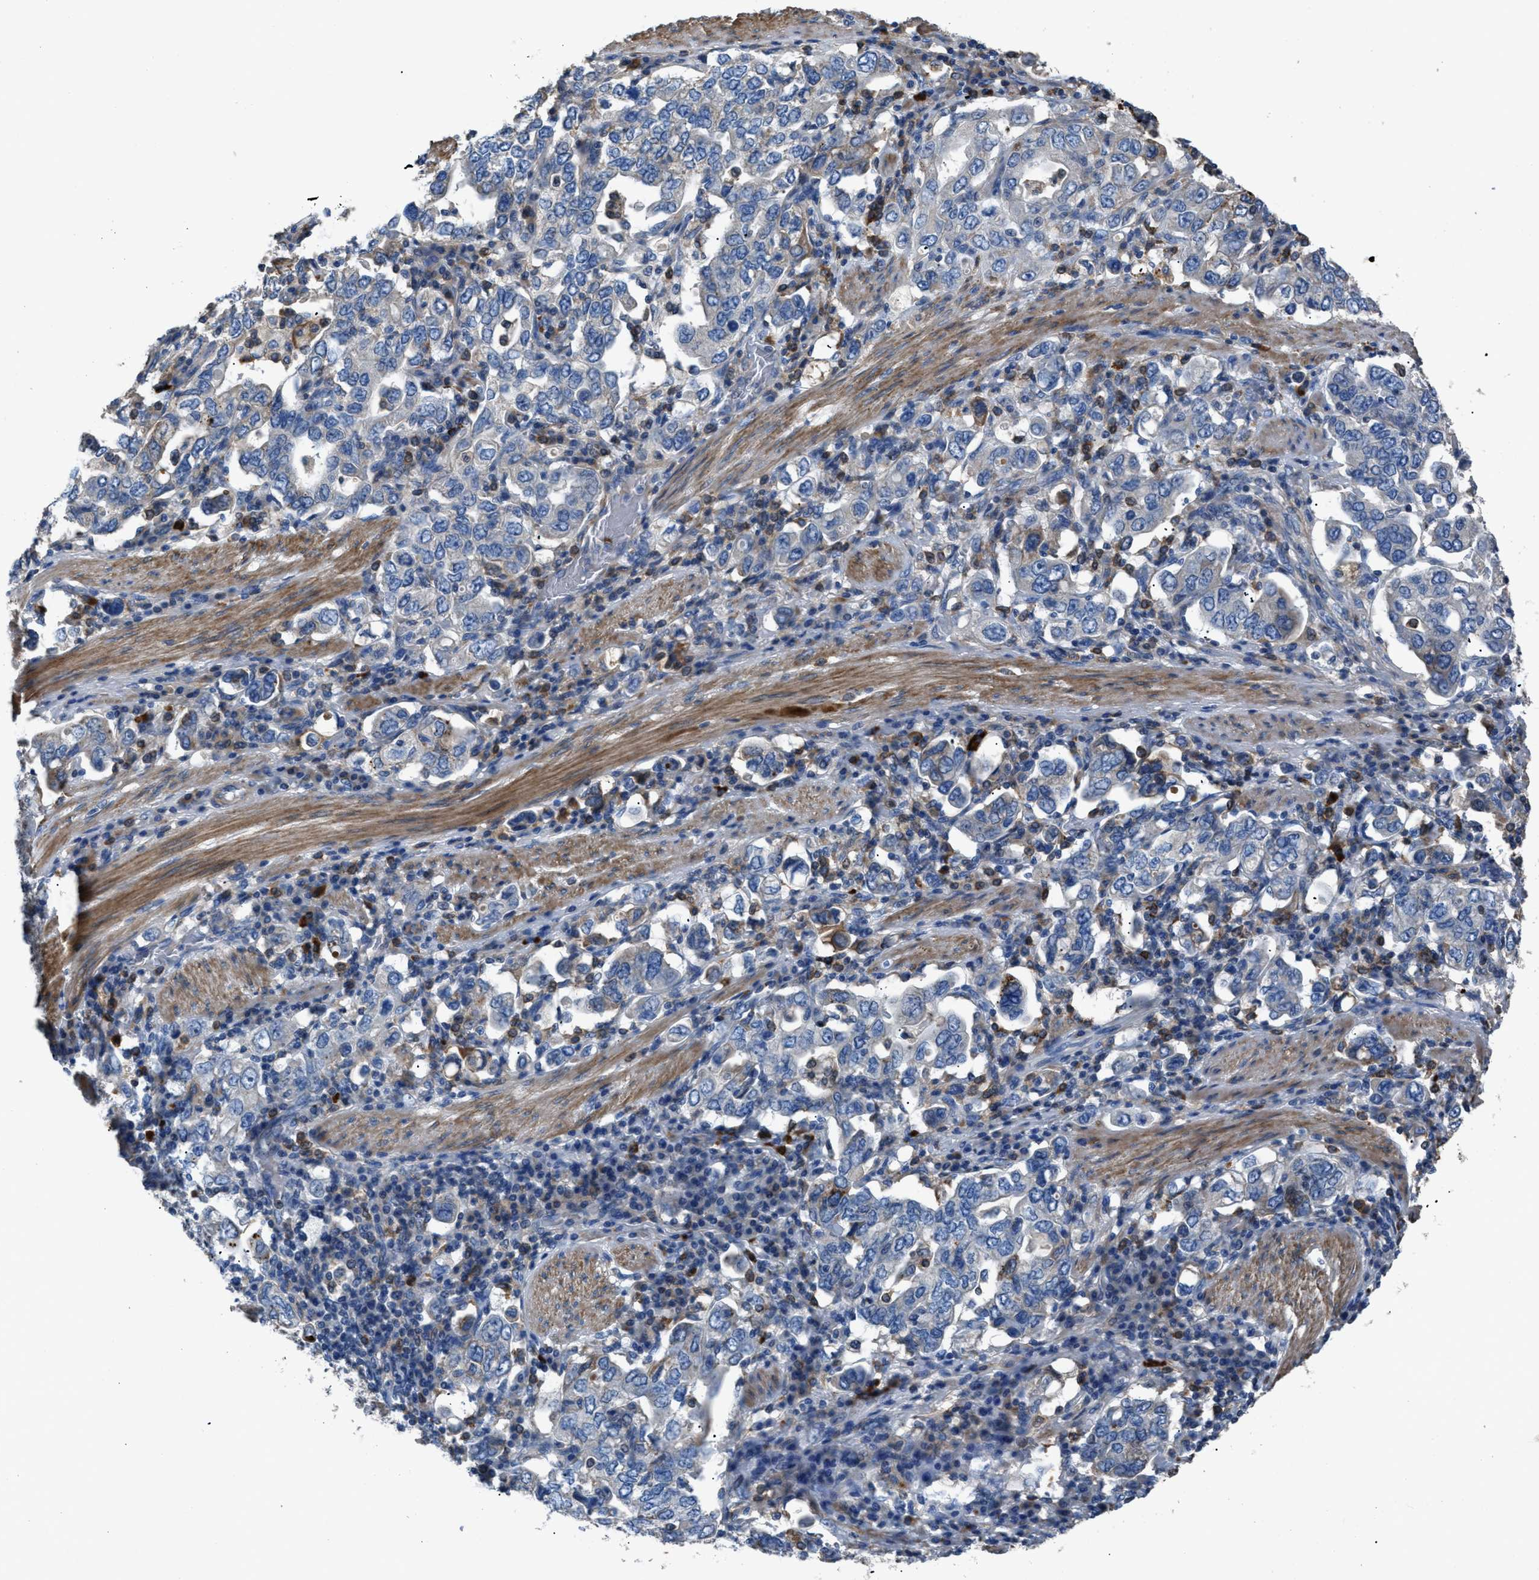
{"staining": {"intensity": "negative", "quantity": "none", "location": "none"}, "tissue": "stomach cancer", "cell_type": "Tumor cells", "image_type": "cancer", "snomed": [{"axis": "morphology", "description": "Adenocarcinoma, NOS"}, {"axis": "topography", "description": "Stomach, upper"}], "caption": "Immunohistochemistry (IHC) of stomach cancer (adenocarcinoma) displays no staining in tumor cells.", "gene": "SGCZ", "patient": {"sex": "male", "age": 62}}